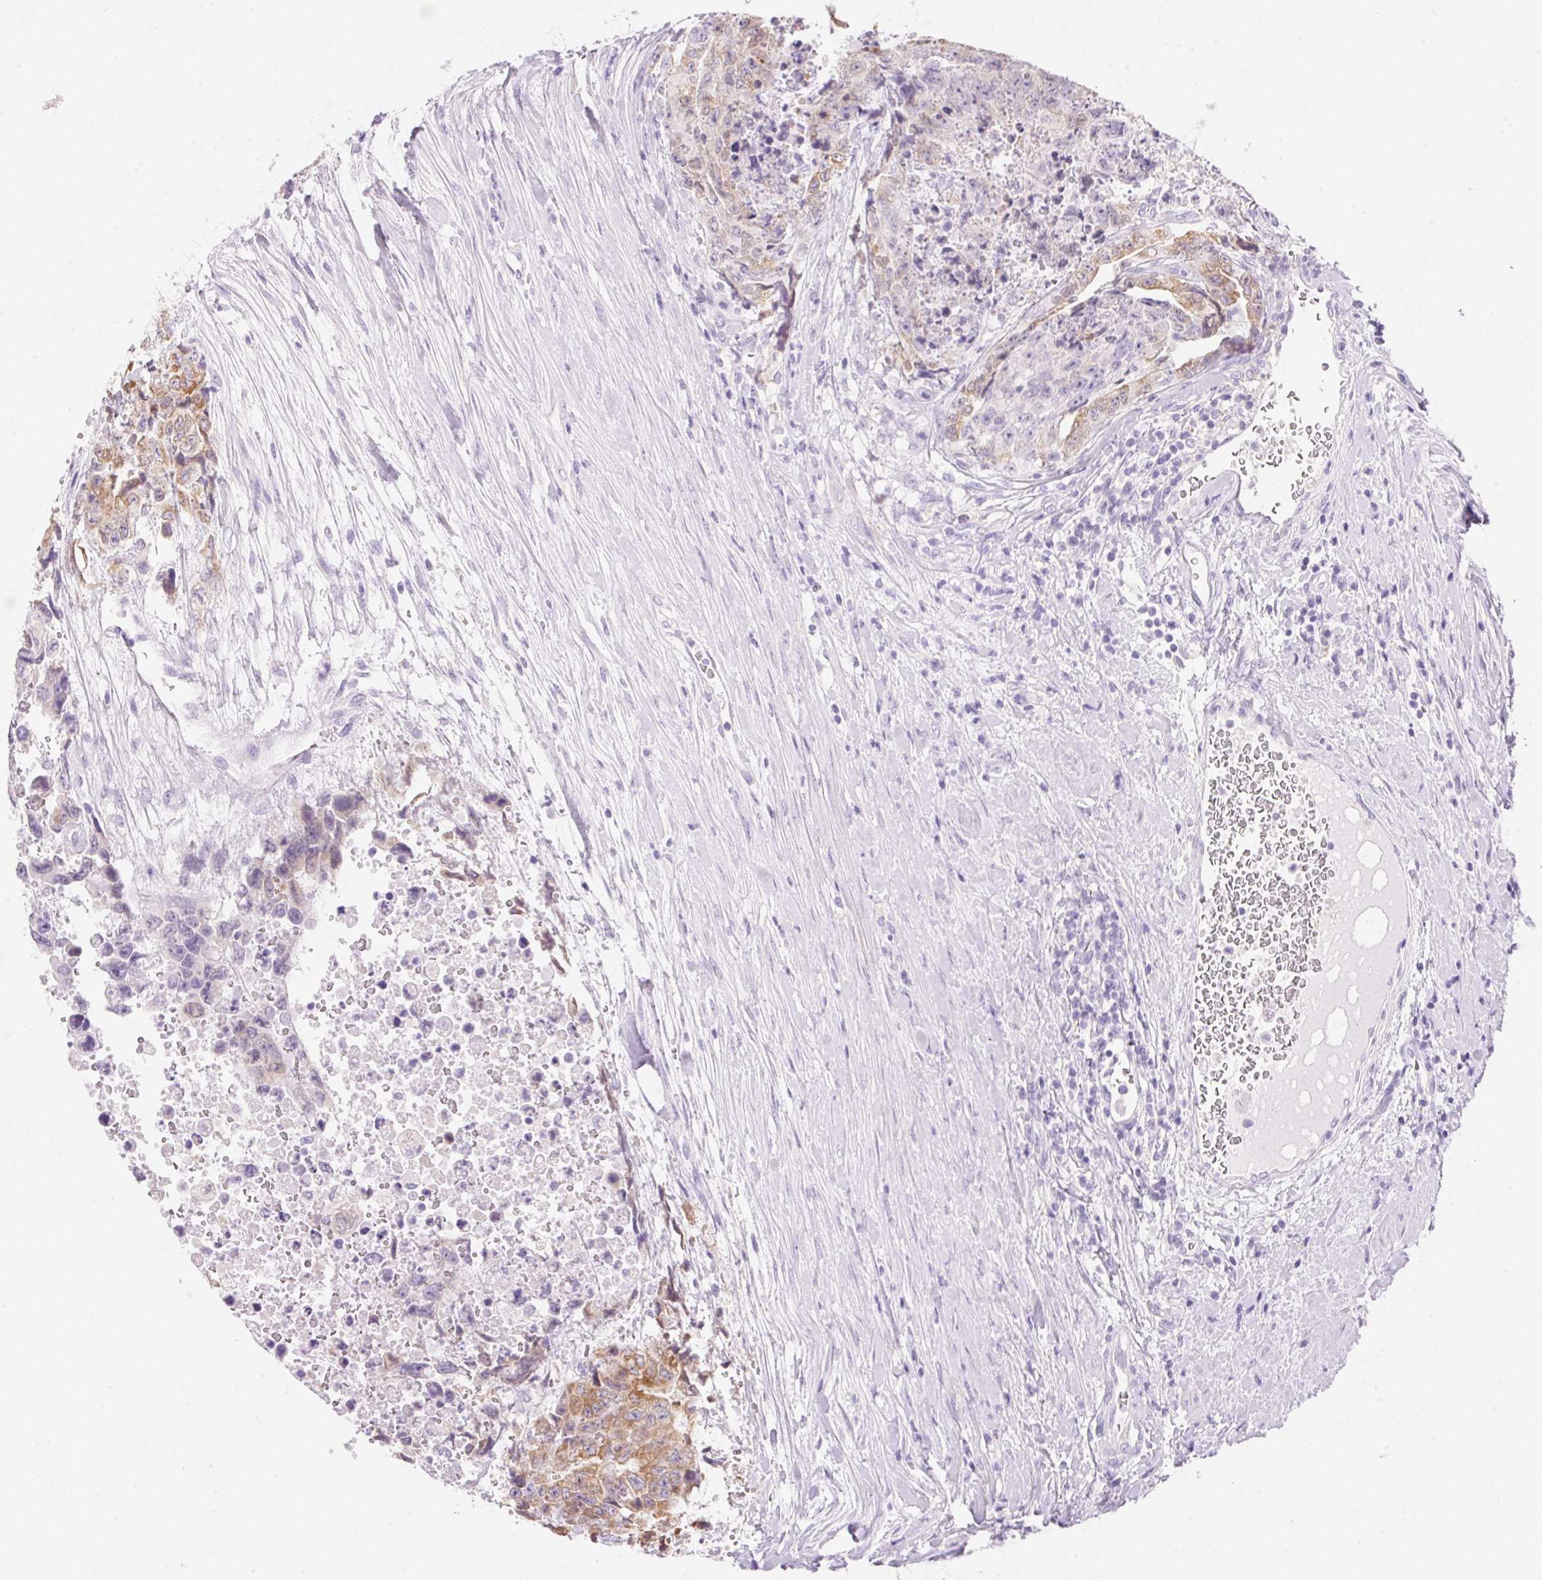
{"staining": {"intensity": "moderate", "quantity": "25%-75%", "location": "cytoplasmic/membranous"}, "tissue": "testis cancer", "cell_type": "Tumor cells", "image_type": "cancer", "snomed": [{"axis": "morphology", "description": "Carcinoma, Embryonal, NOS"}, {"axis": "topography", "description": "Testis"}], "caption": "Immunohistochemical staining of human embryonal carcinoma (testis) exhibits medium levels of moderate cytoplasmic/membranous staining in about 25%-75% of tumor cells.", "gene": "DHCR24", "patient": {"sex": "male", "age": 24}}